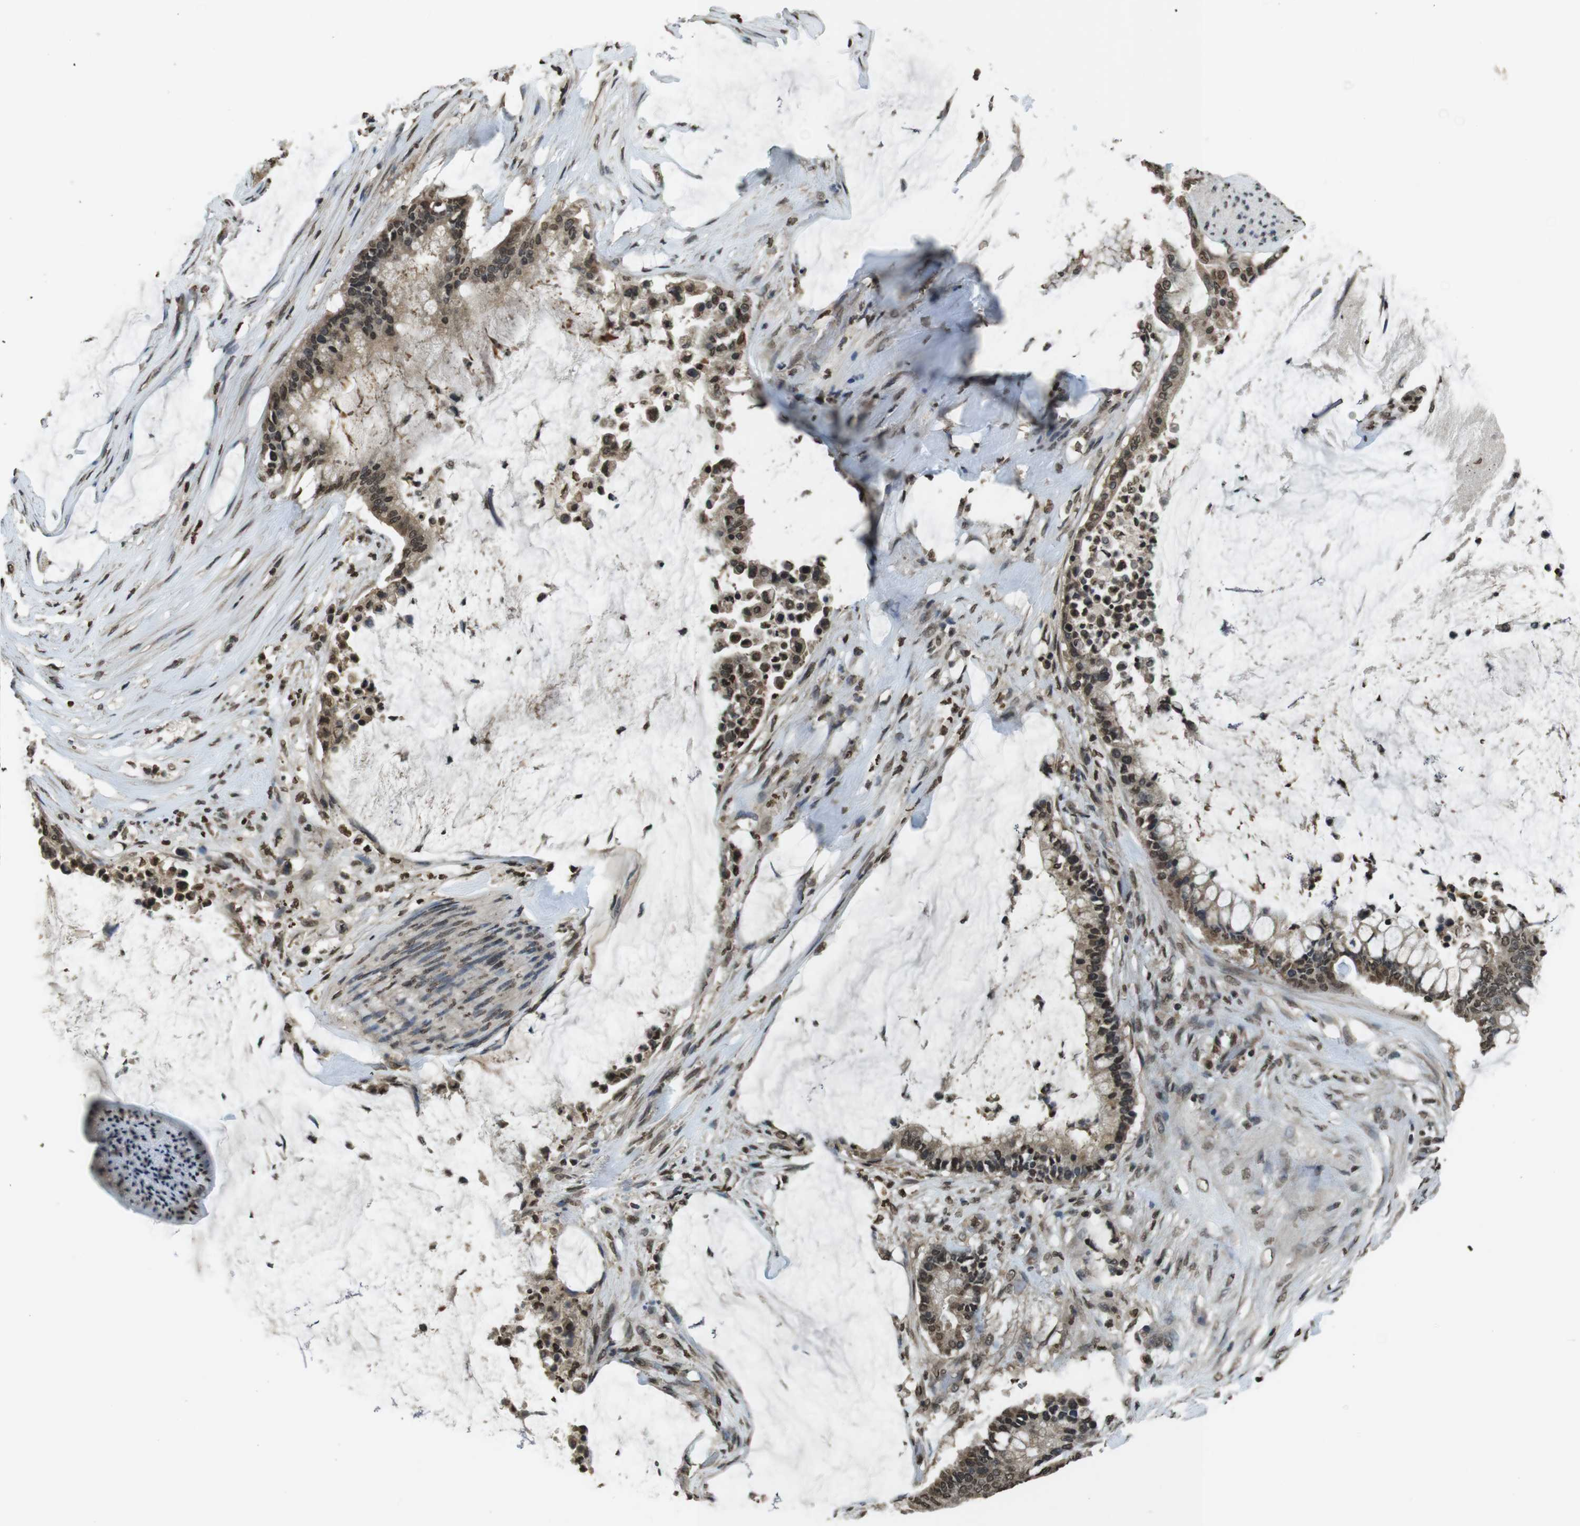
{"staining": {"intensity": "moderate", "quantity": ">75%", "location": "nuclear"}, "tissue": "pancreatic cancer", "cell_type": "Tumor cells", "image_type": "cancer", "snomed": [{"axis": "morphology", "description": "Adenocarcinoma, NOS"}, {"axis": "topography", "description": "Pancreas"}], "caption": "The photomicrograph shows a brown stain indicating the presence of a protein in the nuclear of tumor cells in pancreatic cancer (adenocarcinoma). (Brightfield microscopy of DAB IHC at high magnification).", "gene": "MAF", "patient": {"sex": "male", "age": 41}}